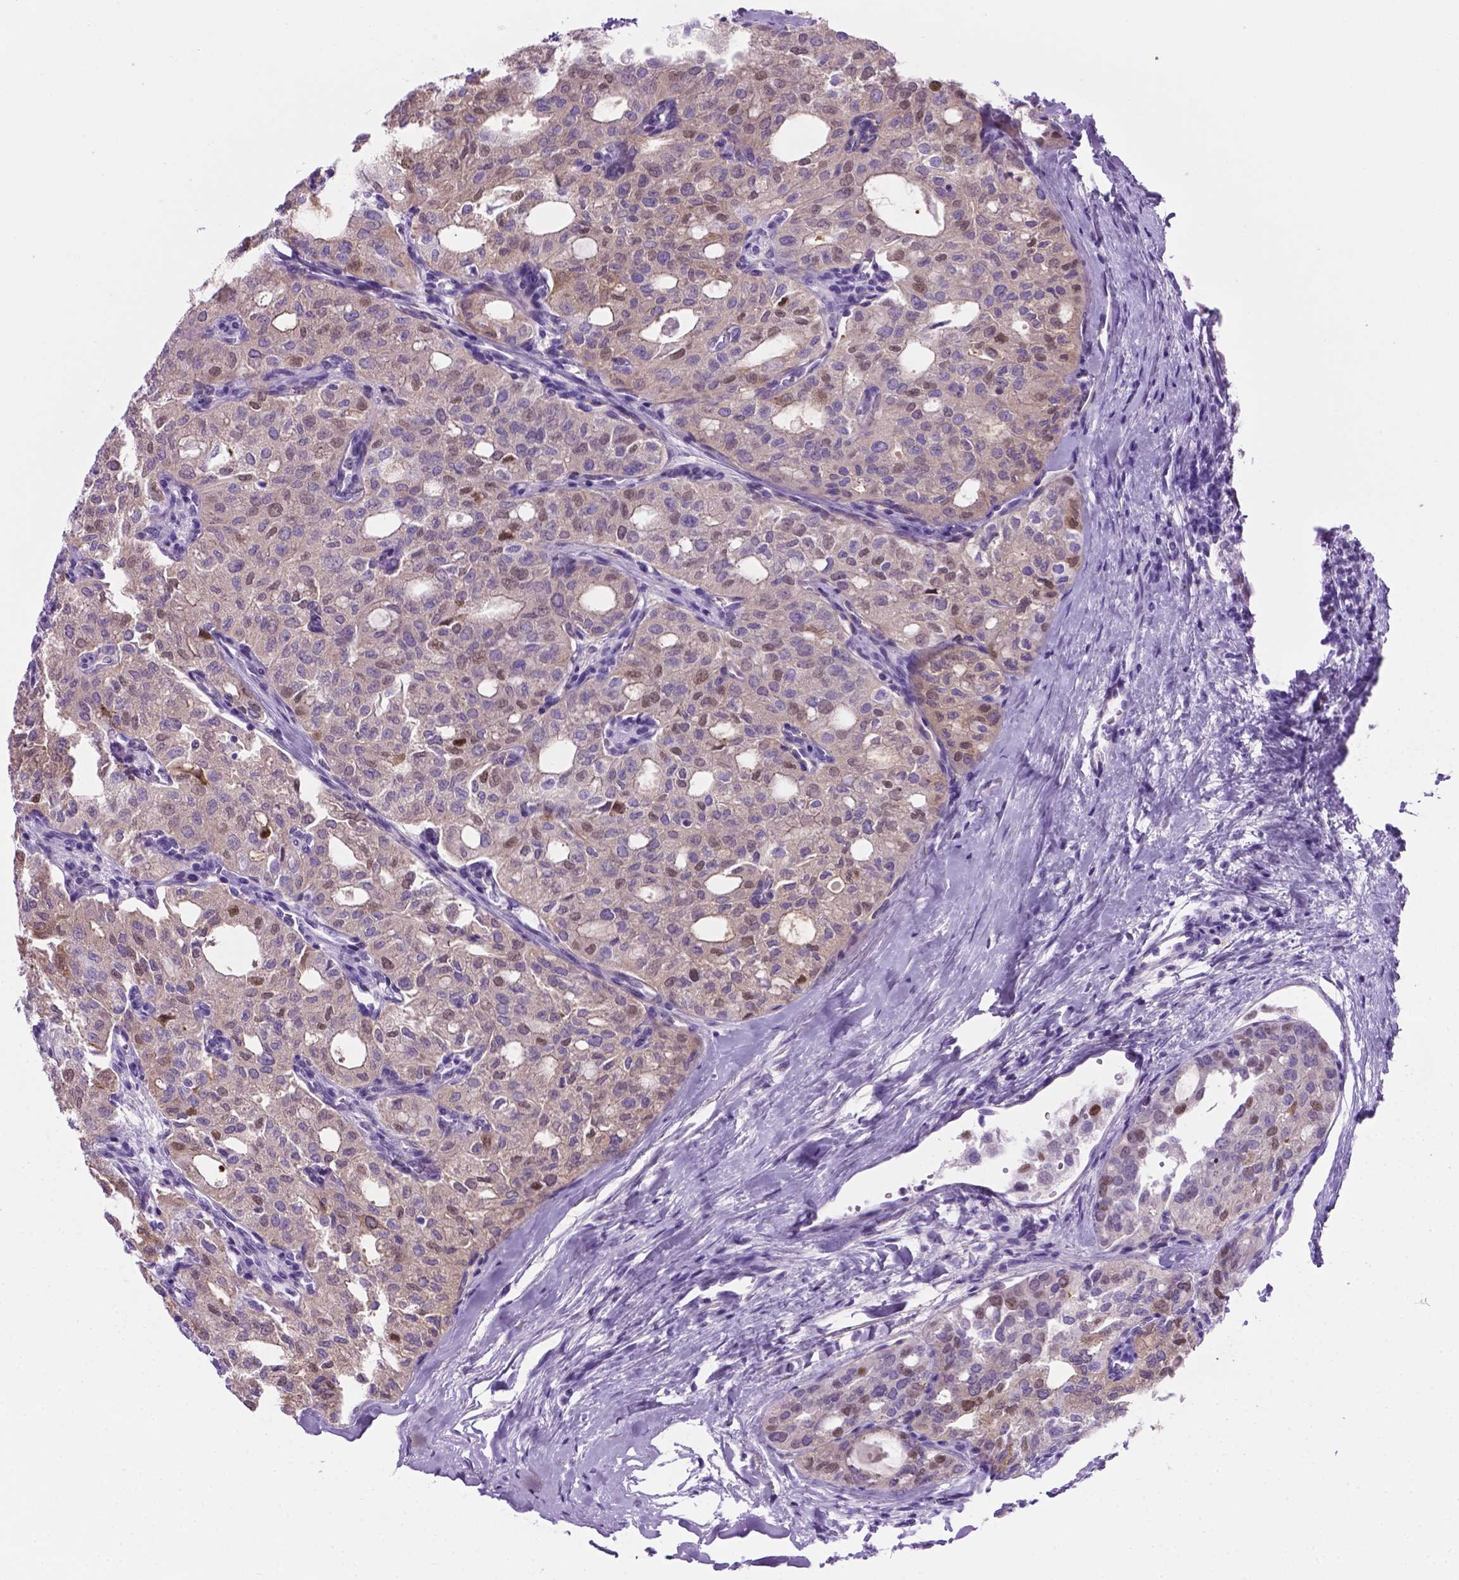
{"staining": {"intensity": "moderate", "quantity": "<25%", "location": "nuclear"}, "tissue": "thyroid cancer", "cell_type": "Tumor cells", "image_type": "cancer", "snomed": [{"axis": "morphology", "description": "Follicular adenoma carcinoma, NOS"}, {"axis": "topography", "description": "Thyroid gland"}], "caption": "Tumor cells show low levels of moderate nuclear expression in approximately <25% of cells in thyroid follicular adenoma carcinoma.", "gene": "C17orf107", "patient": {"sex": "male", "age": 75}}